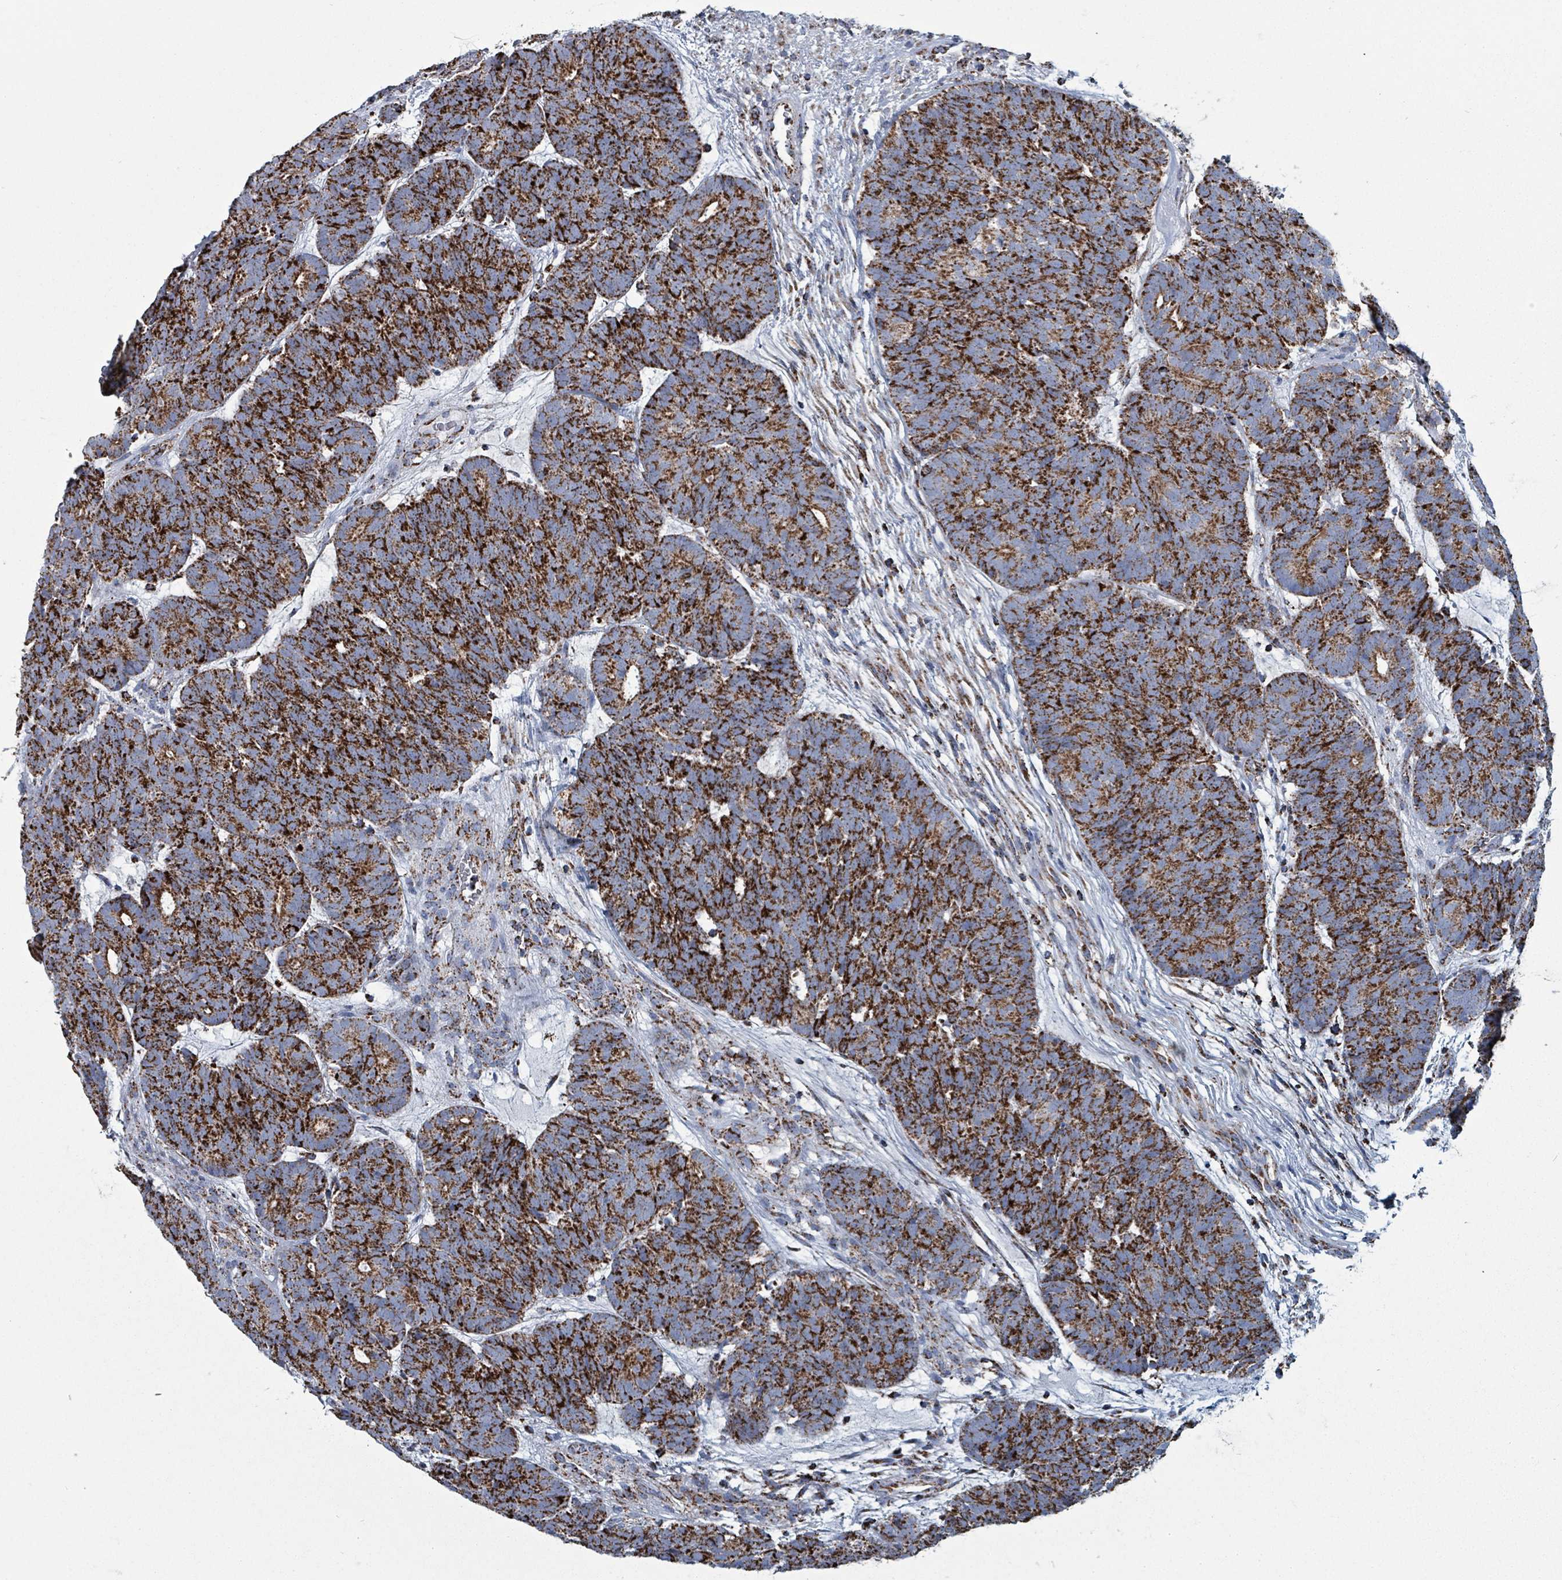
{"staining": {"intensity": "strong", "quantity": ">75%", "location": "cytoplasmic/membranous"}, "tissue": "head and neck cancer", "cell_type": "Tumor cells", "image_type": "cancer", "snomed": [{"axis": "morphology", "description": "Adenocarcinoma, NOS"}, {"axis": "topography", "description": "Head-Neck"}], "caption": "Strong cytoplasmic/membranous protein expression is appreciated in approximately >75% of tumor cells in head and neck cancer.", "gene": "IDH3B", "patient": {"sex": "female", "age": 81}}